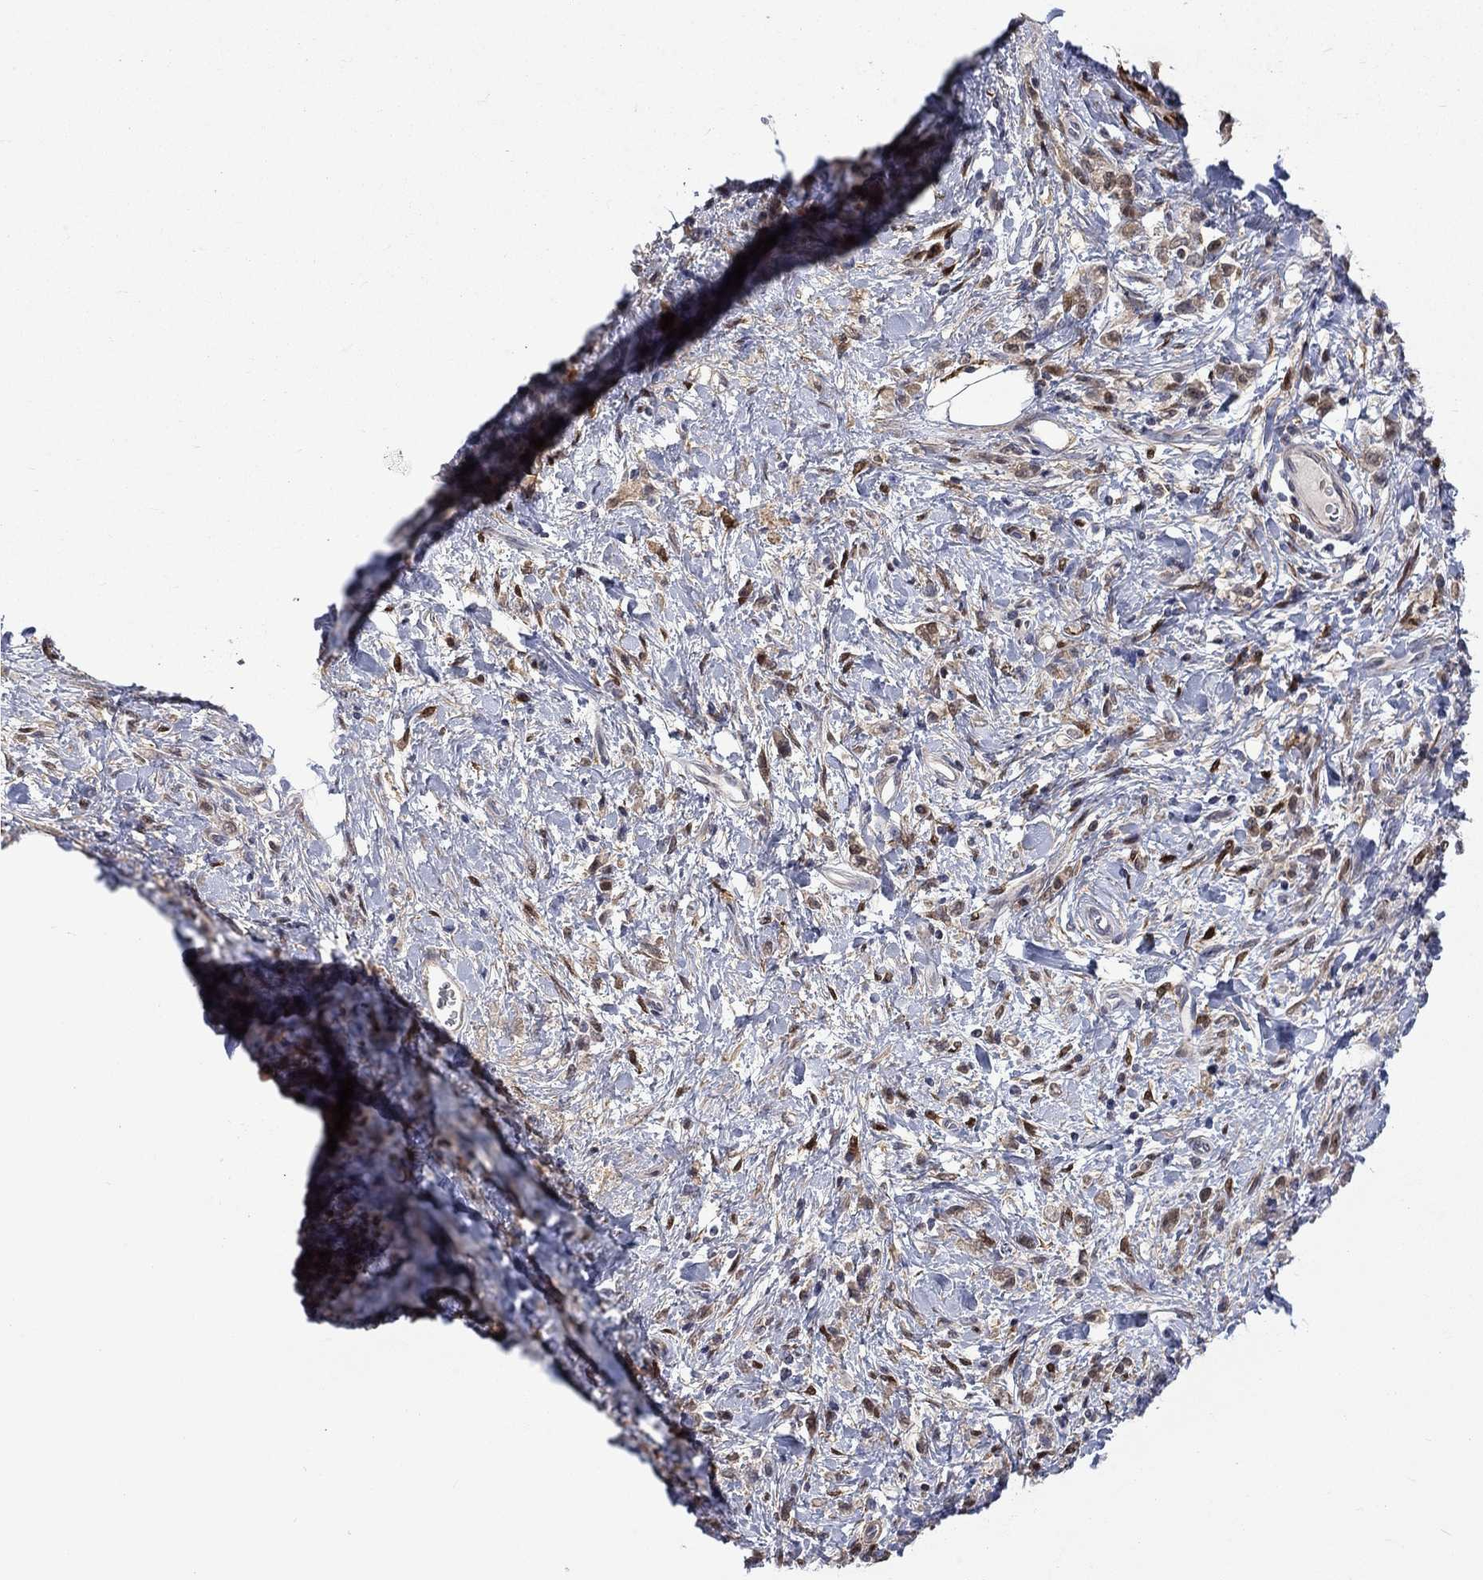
{"staining": {"intensity": "weak", "quantity": "25%-75%", "location": "cytoplasmic/membranous"}, "tissue": "stomach cancer", "cell_type": "Tumor cells", "image_type": "cancer", "snomed": [{"axis": "morphology", "description": "Adenocarcinoma, NOS"}, {"axis": "topography", "description": "Stomach"}], "caption": "Protein staining of stomach cancer (adenocarcinoma) tissue exhibits weak cytoplasmic/membranous staining in about 25%-75% of tumor cells.", "gene": "CBR1", "patient": {"sex": "male", "age": 77}}